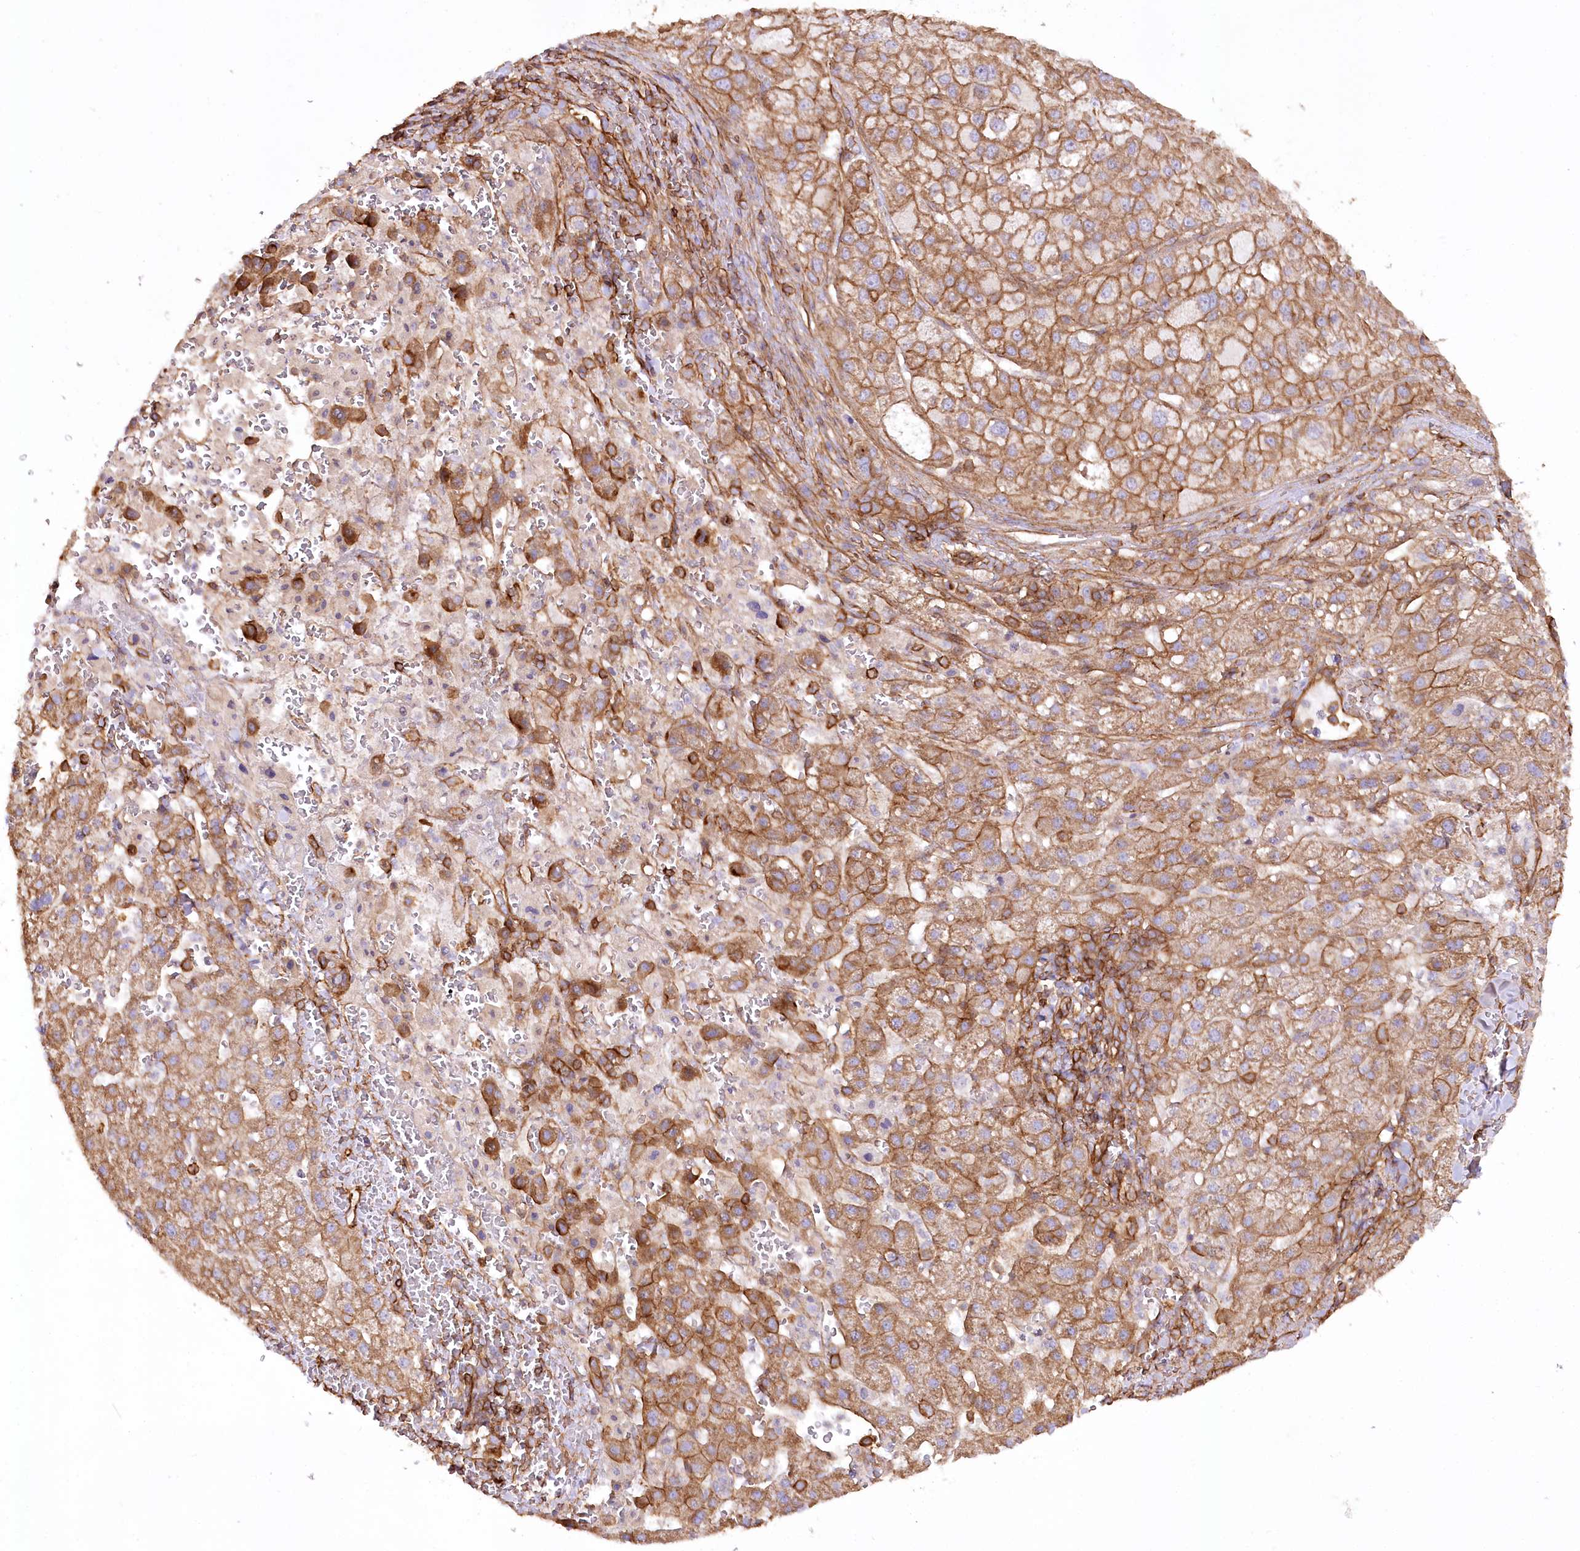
{"staining": {"intensity": "moderate", "quantity": ">75%", "location": "cytoplasmic/membranous"}, "tissue": "liver cancer", "cell_type": "Tumor cells", "image_type": "cancer", "snomed": [{"axis": "morphology", "description": "Carcinoma, Hepatocellular, NOS"}, {"axis": "topography", "description": "Liver"}], "caption": "Protein positivity by IHC shows moderate cytoplasmic/membranous positivity in about >75% of tumor cells in hepatocellular carcinoma (liver). (DAB IHC, brown staining for protein, blue staining for nuclei).", "gene": "SYNPO2", "patient": {"sex": "male", "age": 57}}